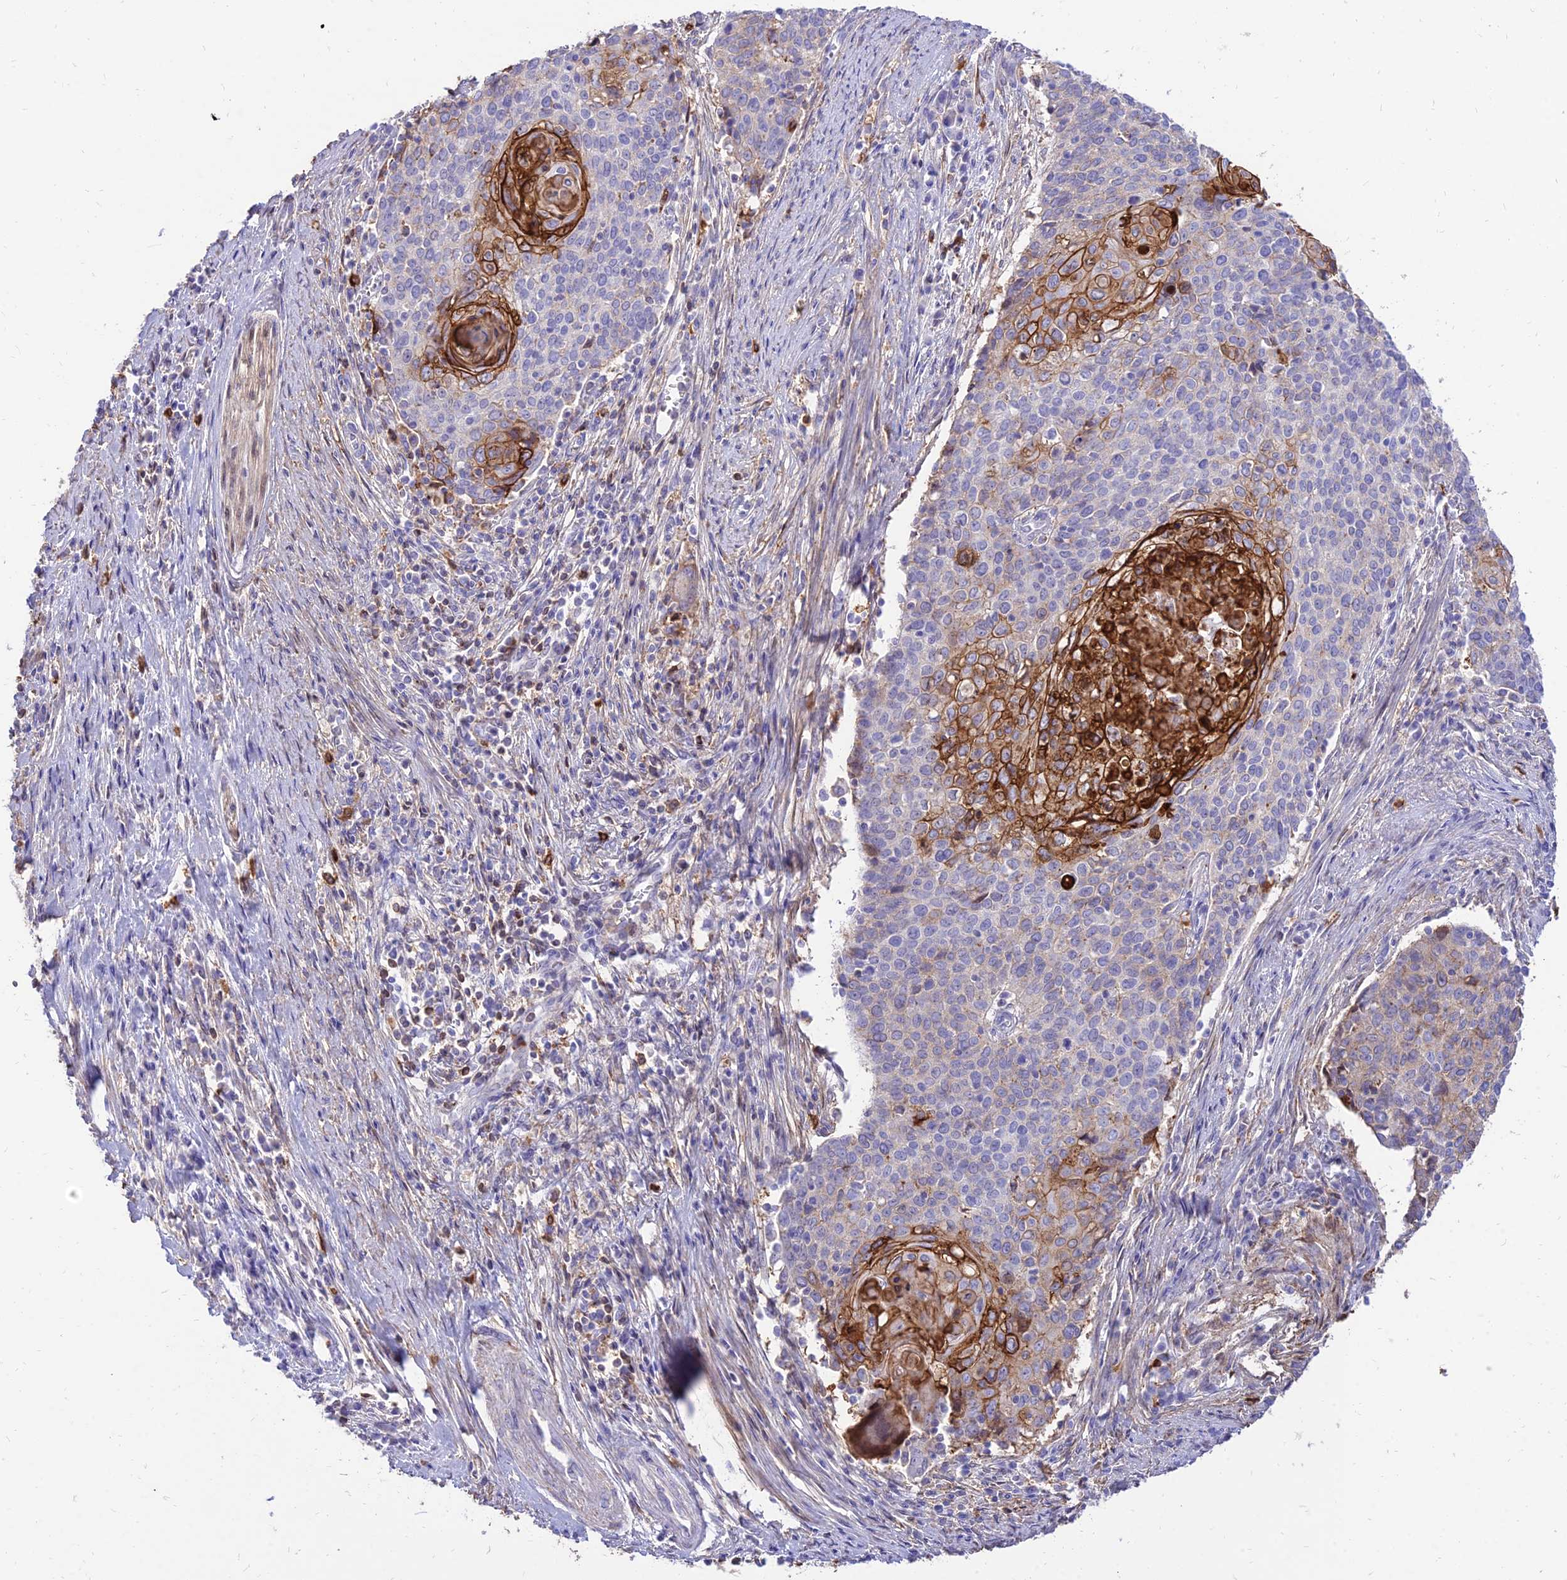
{"staining": {"intensity": "strong", "quantity": "<25%", "location": "cytoplasmic/membranous"}, "tissue": "cervical cancer", "cell_type": "Tumor cells", "image_type": "cancer", "snomed": [{"axis": "morphology", "description": "Squamous cell carcinoma, NOS"}, {"axis": "topography", "description": "Cervix"}], "caption": "Brown immunohistochemical staining in human cervical squamous cell carcinoma displays strong cytoplasmic/membranous staining in about <25% of tumor cells.", "gene": "SREK1IP1", "patient": {"sex": "female", "age": 39}}